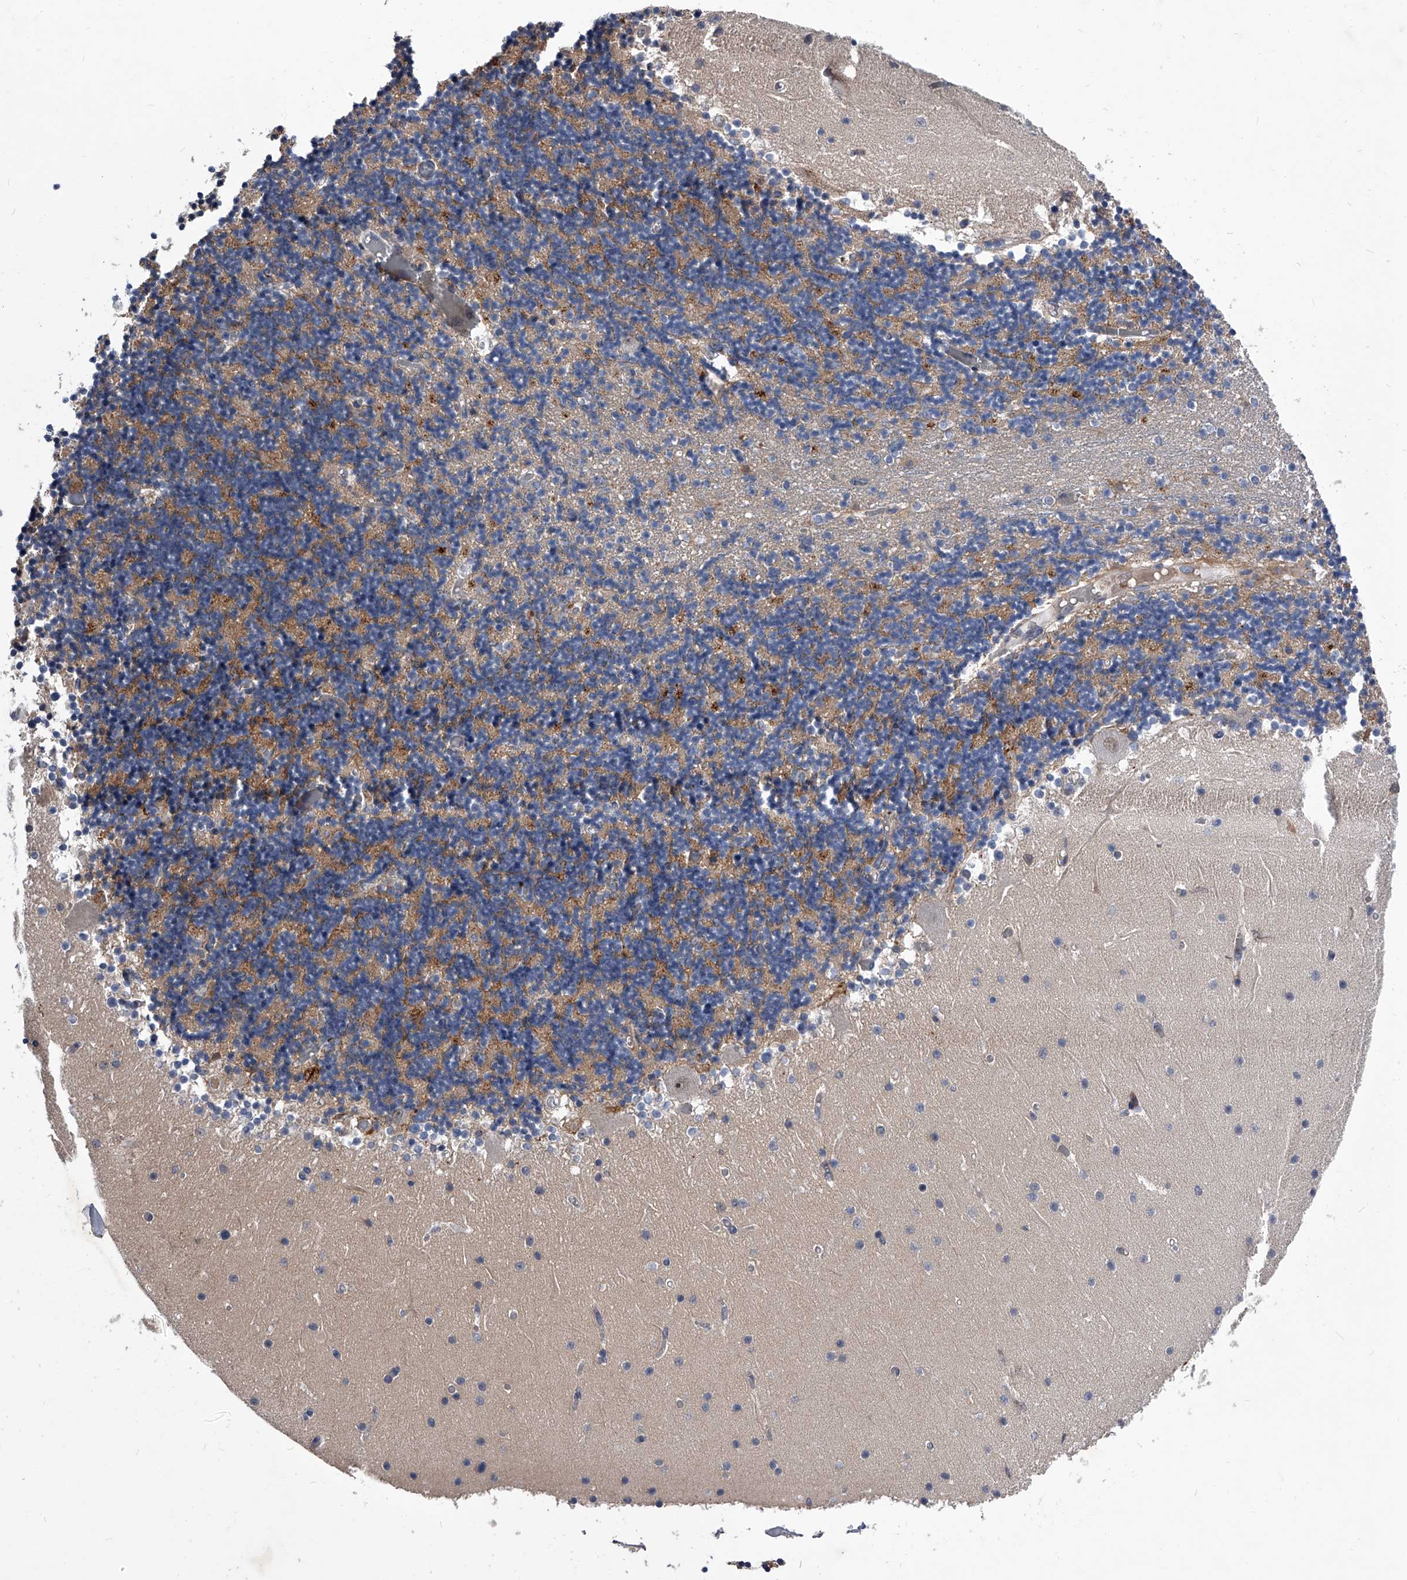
{"staining": {"intensity": "negative", "quantity": "none", "location": "none"}, "tissue": "cerebellum", "cell_type": "Cells in granular layer", "image_type": "normal", "snomed": [{"axis": "morphology", "description": "Normal tissue, NOS"}, {"axis": "topography", "description": "Cerebellum"}], "caption": "IHC micrograph of unremarkable cerebellum stained for a protein (brown), which reveals no expression in cells in granular layer. (DAB immunohistochemistry visualized using brightfield microscopy, high magnification).", "gene": "ZNF30", "patient": {"sex": "female", "age": 28}}